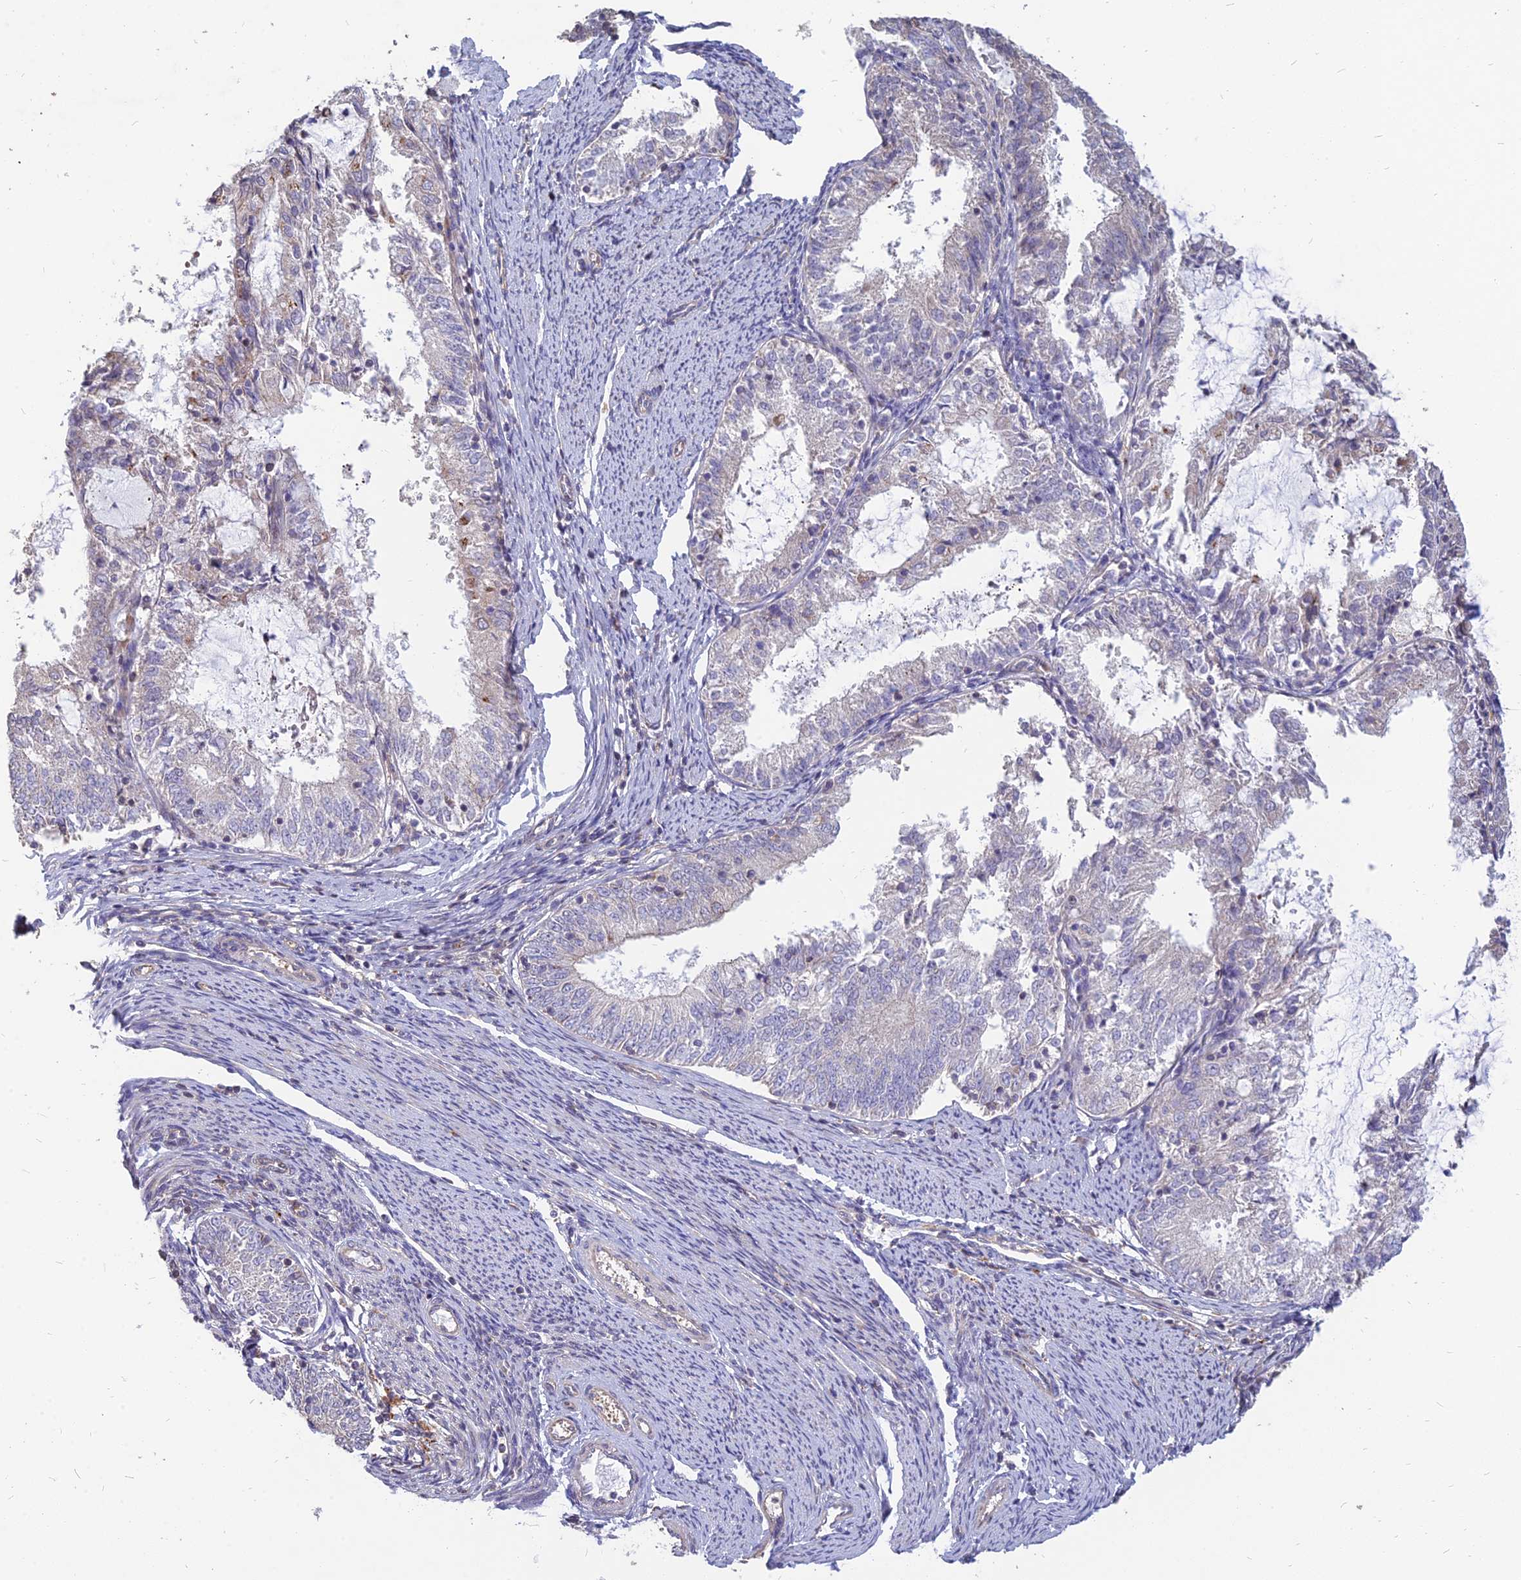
{"staining": {"intensity": "negative", "quantity": "none", "location": "none"}, "tissue": "endometrial cancer", "cell_type": "Tumor cells", "image_type": "cancer", "snomed": [{"axis": "morphology", "description": "Adenocarcinoma, NOS"}, {"axis": "topography", "description": "Endometrium"}], "caption": "Human endometrial adenocarcinoma stained for a protein using immunohistochemistry (IHC) reveals no expression in tumor cells.", "gene": "ST3GAL6", "patient": {"sex": "female", "age": 57}}